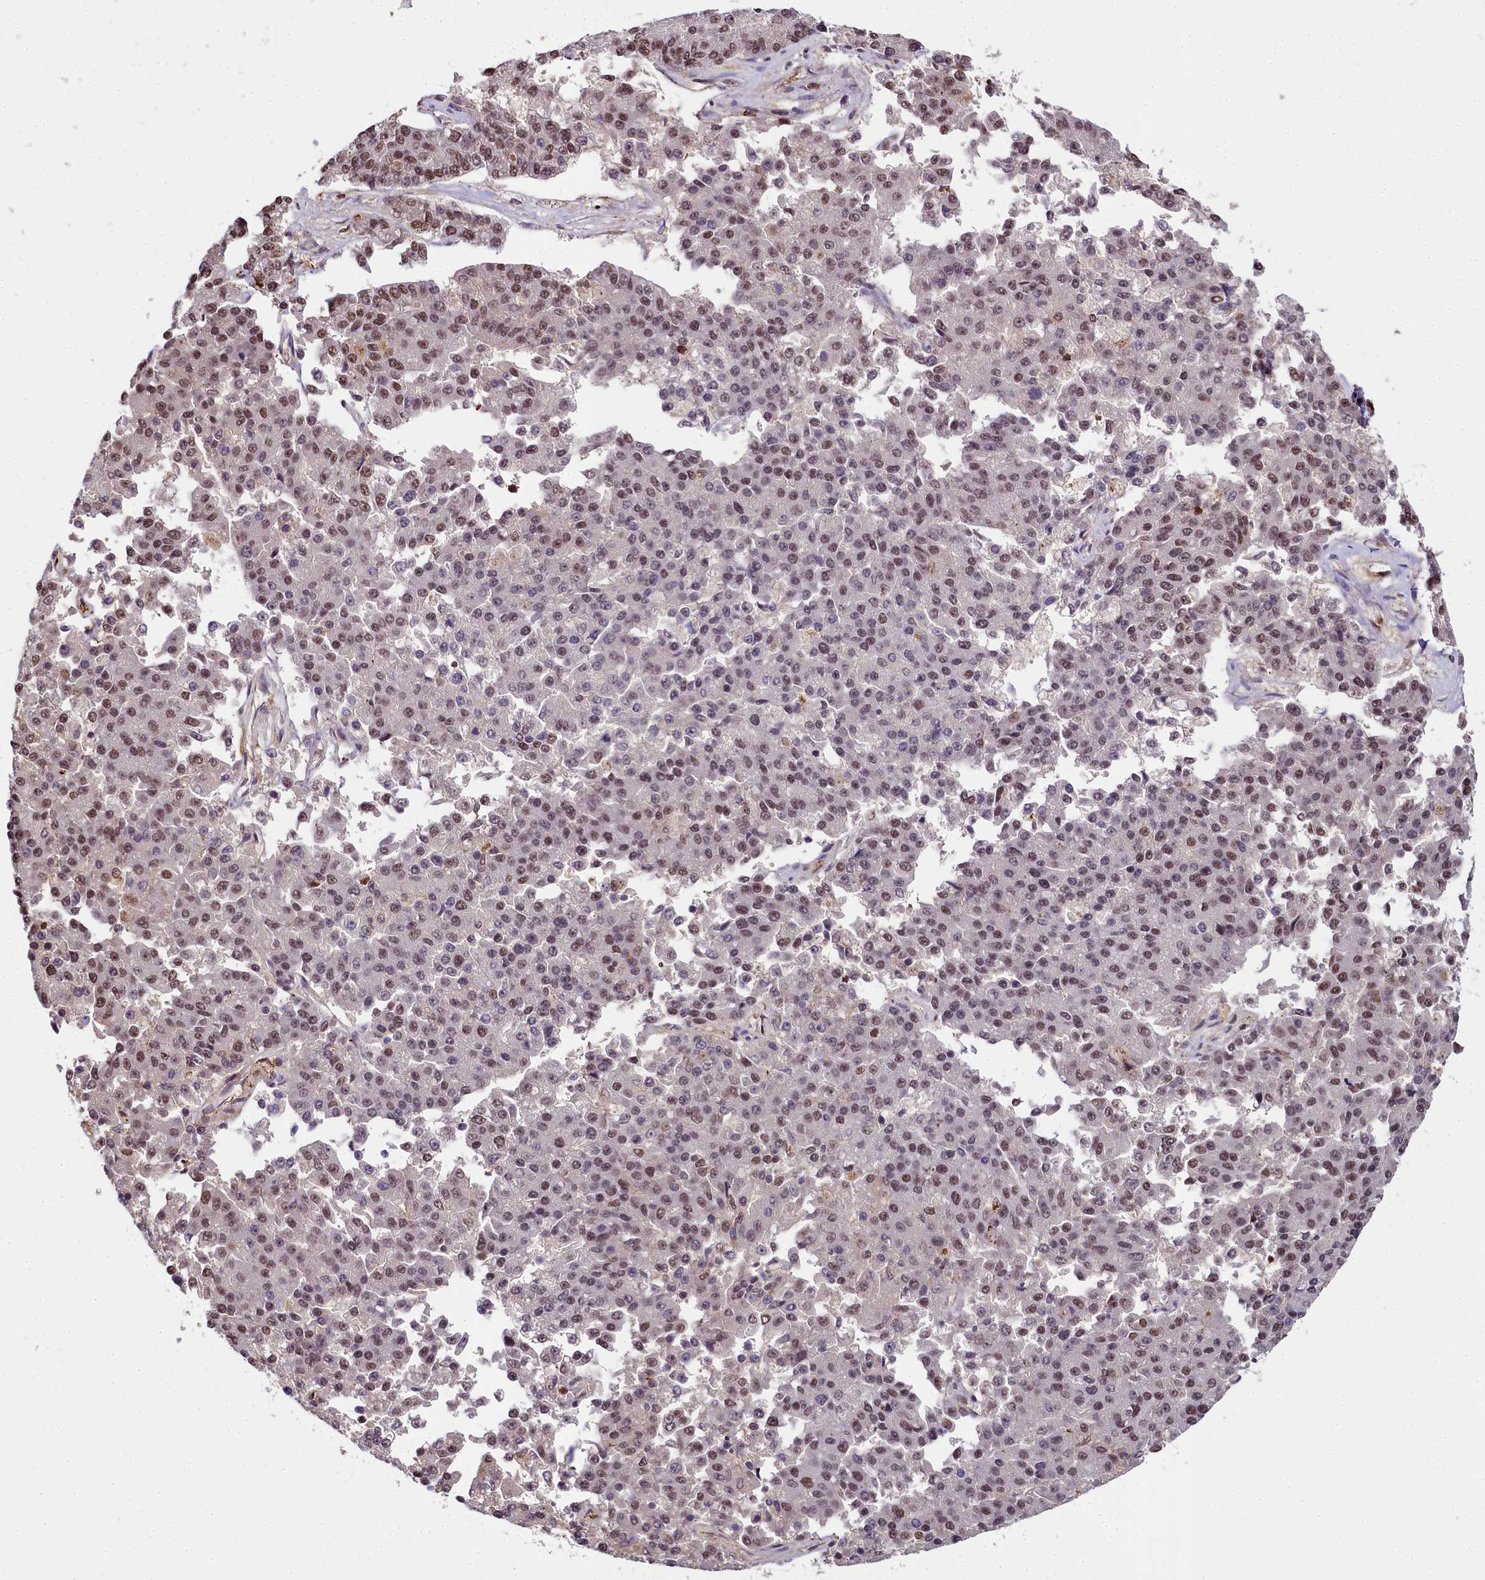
{"staining": {"intensity": "moderate", "quantity": ">75%", "location": "nuclear"}, "tissue": "pancreatic cancer", "cell_type": "Tumor cells", "image_type": "cancer", "snomed": [{"axis": "morphology", "description": "Adenocarcinoma, NOS"}, {"axis": "topography", "description": "Pancreas"}], "caption": "This is a micrograph of immunohistochemistry staining of pancreatic cancer, which shows moderate staining in the nuclear of tumor cells.", "gene": "PPP4C", "patient": {"sex": "male", "age": 50}}